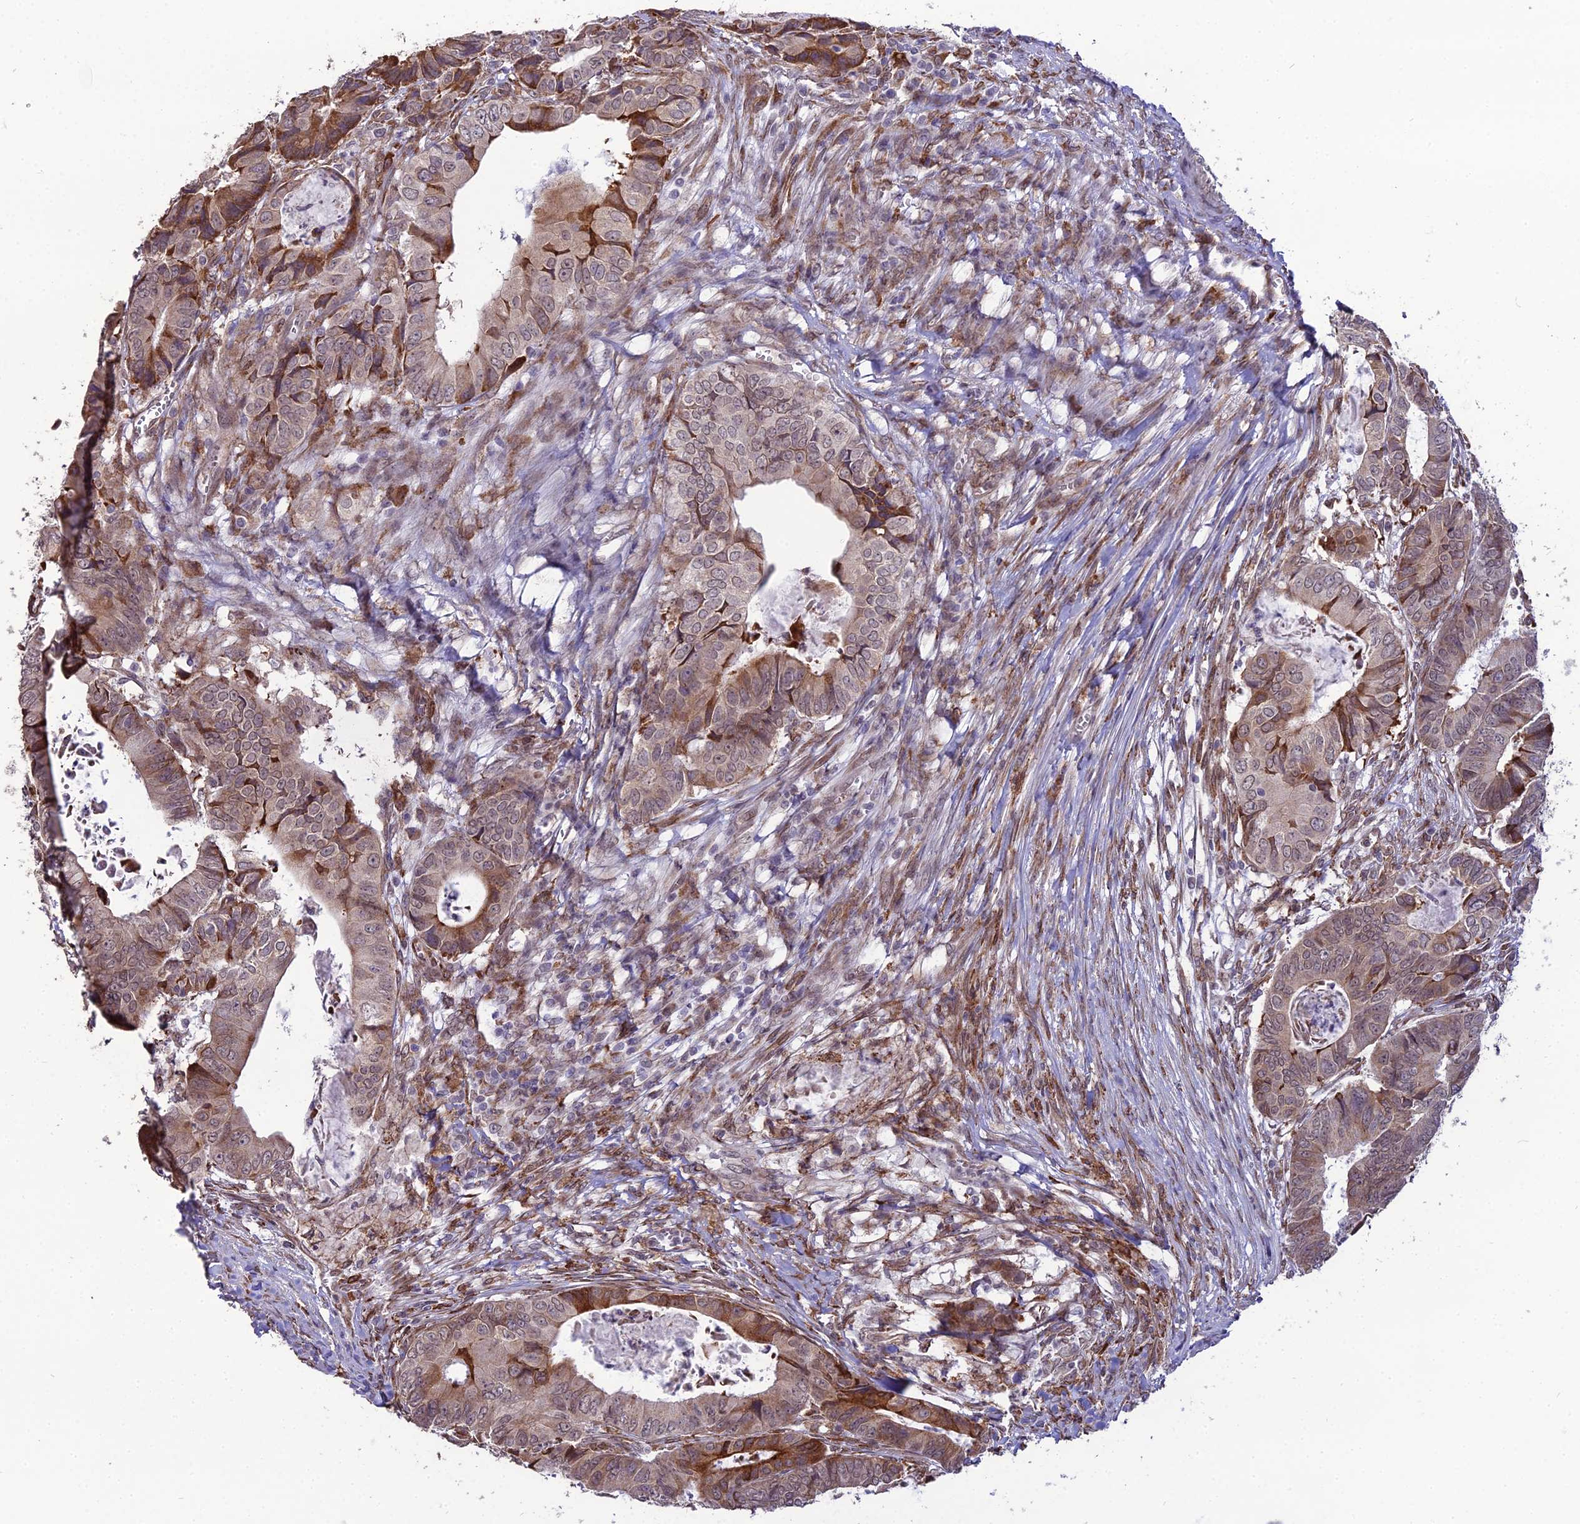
{"staining": {"intensity": "moderate", "quantity": "25%-75%", "location": "cytoplasmic/membranous"}, "tissue": "colorectal cancer", "cell_type": "Tumor cells", "image_type": "cancer", "snomed": [{"axis": "morphology", "description": "Adenocarcinoma, NOS"}, {"axis": "topography", "description": "Colon"}], "caption": "A medium amount of moderate cytoplasmic/membranous positivity is seen in approximately 25%-75% of tumor cells in adenocarcinoma (colorectal) tissue.", "gene": "TROAP", "patient": {"sex": "male", "age": 85}}